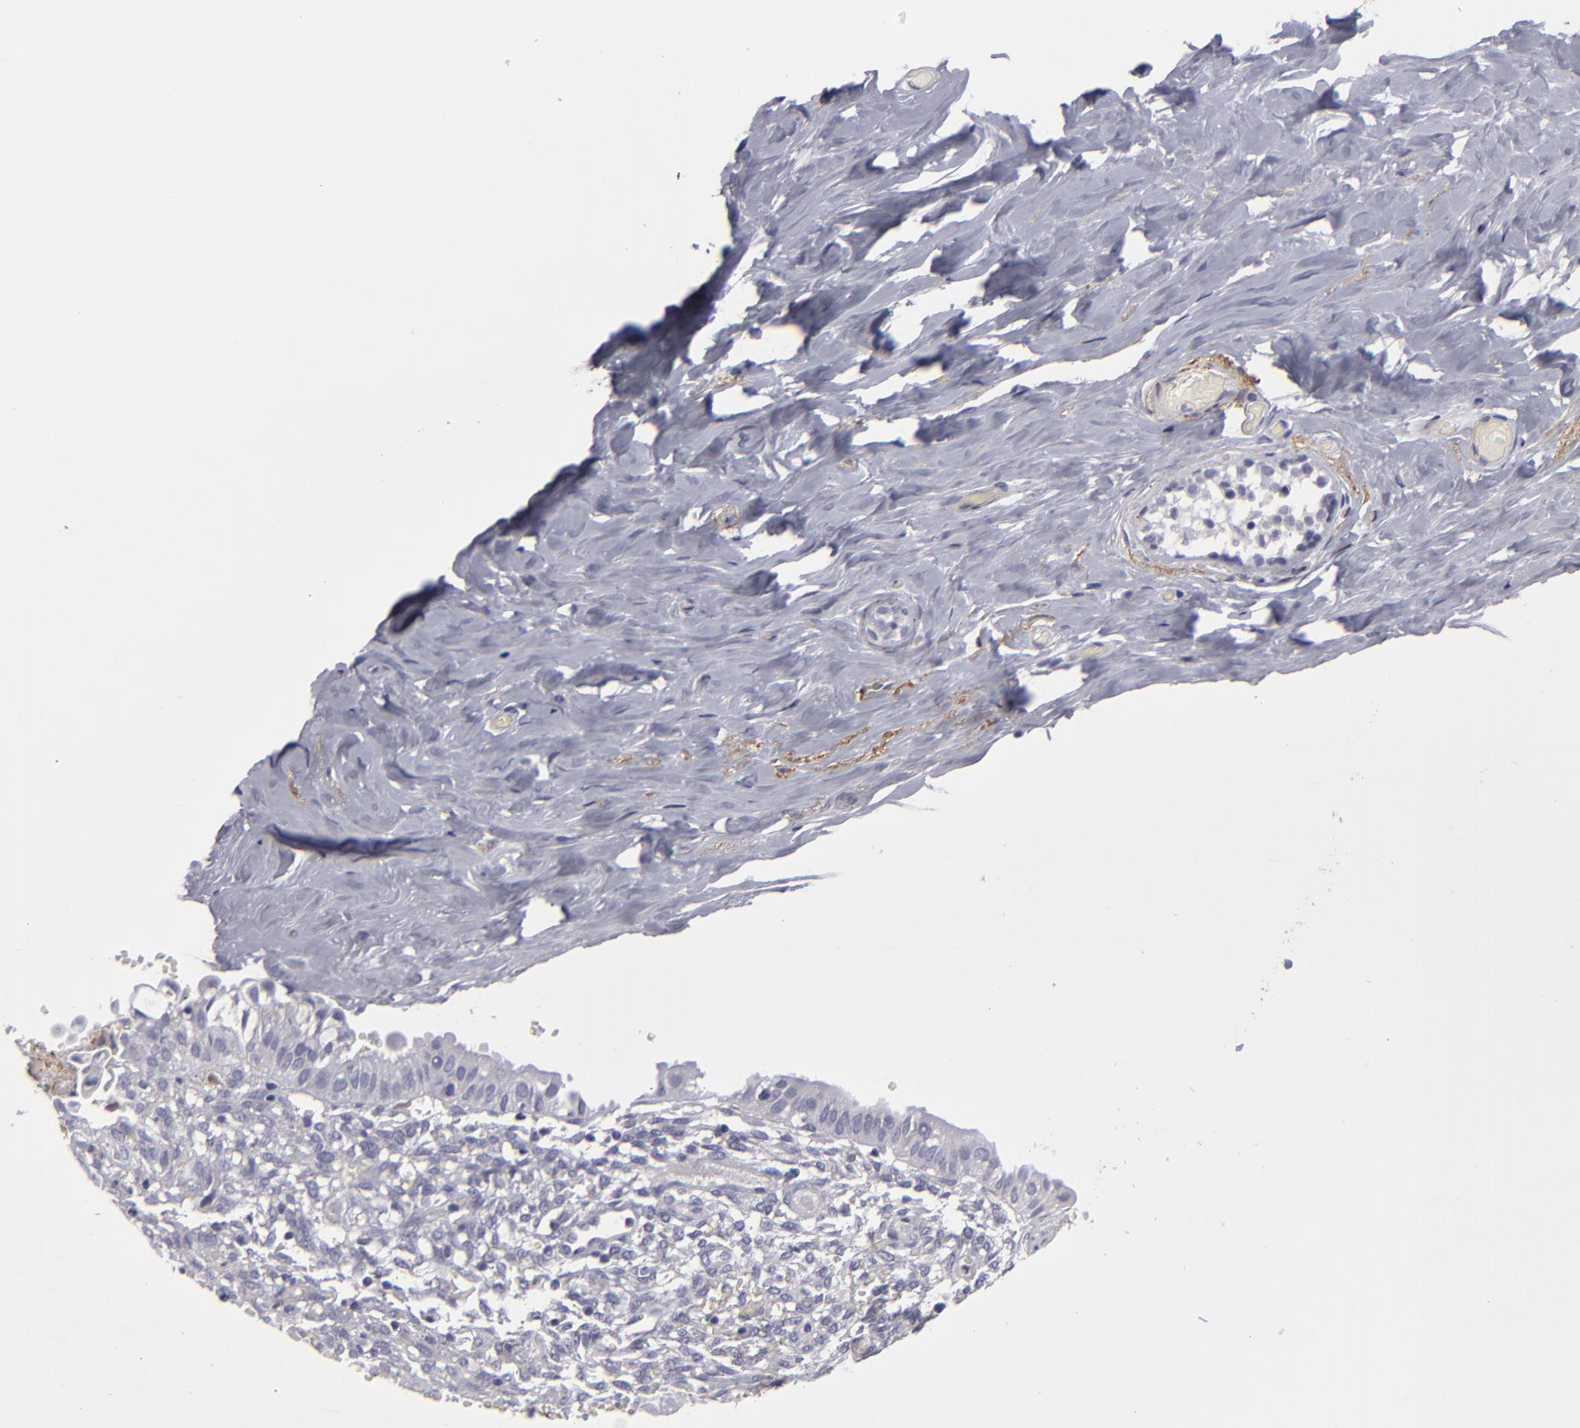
{"staining": {"intensity": "negative", "quantity": "none", "location": "none"}, "tissue": "endometrium", "cell_type": "Cells in endometrial stroma", "image_type": "normal", "snomed": [{"axis": "morphology", "description": "Normal tissue, NOS"}, {"axis": "topography", "description": "Endometrium"}], "caption": "IHC of benign endometrium reveals no expression in cells in endometrial stroma.", "gene": "C9", "patient": {"sex": "female", "age": 61}}